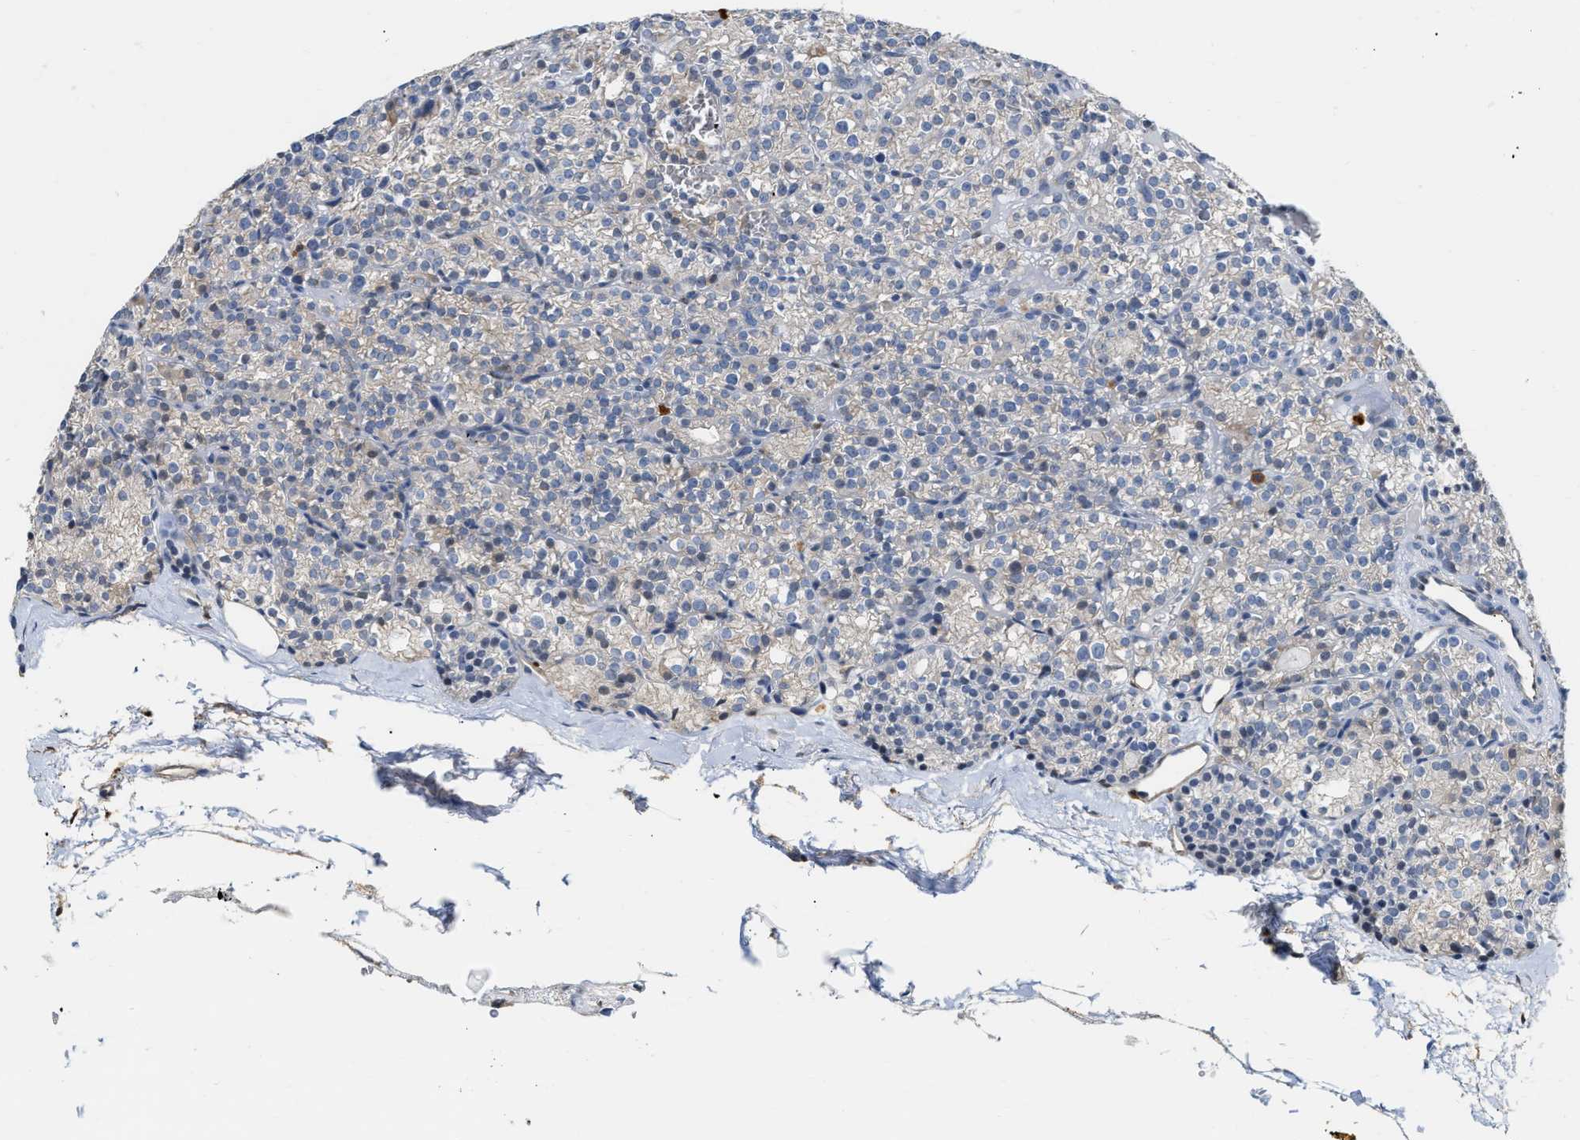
{"staining": {"intensity": "weak", "quantity": "25%-75%", "location": "cytoplasmic/membranous"}, "tissue": "parathyroid gland", "cell_type": "Glandular cells", "image_type": "normal", "snomed": [{"axis": "morphology", "description": "Normal tissue, NOS"}, {"axis": "topography", "description": "Parathyroid gland"}], "caption": "Immunohistochemical staining of benign human parathyroid gland reveals weak cytoplasmic/membranous protein staining in approximately 25%-75% of glandular cells.", "gene": "FHL1", "patient": {"sex": "female", "age": 64}}